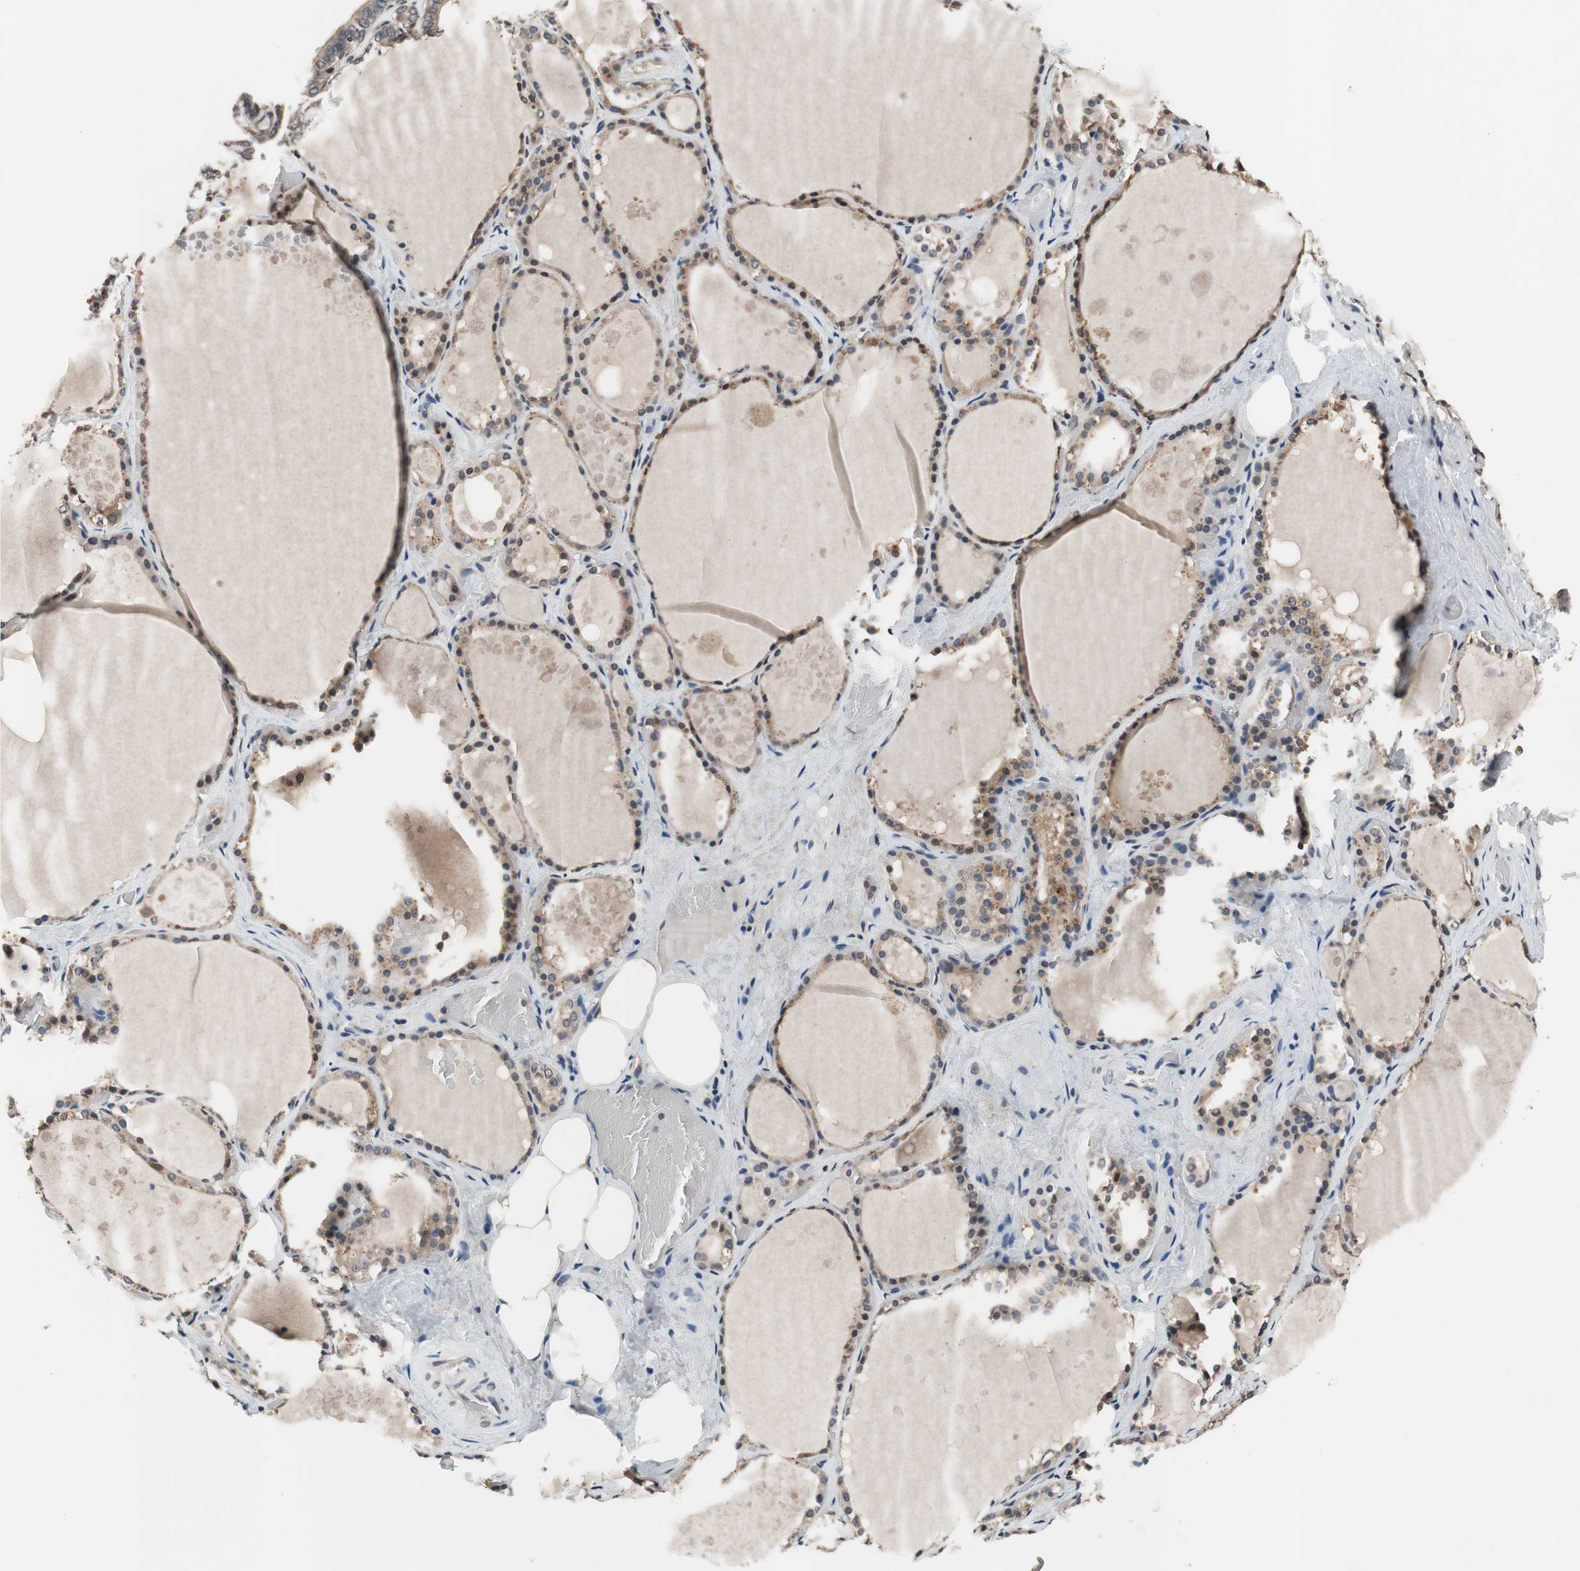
{"staining": {"intensity": "moderate", "quantity": ">75%", "location": "cytoplasmic/membranous"}, "tissue": "thyroid gland", "cell_type": "Glandular cells", "image_type": "normal", "snomed": [{"axis": "morphology", "description": "Normal tissue, NOS"}, {"axis": "topography", "description": "Thyroid gland"}], "caption": "DAB immunohistochemical staining of benign human thyroid gland exhibits moderate cytoplasmic/membranous protein positivity in approximately >75% of glandular cells. The staining was performed using DAB to visualize the protein expression in brown, while the nuclei were stained in blue with hematoxylin (Magnification: 20x).", "gene": "GCLC", "patient": {"sex": "male", "age": 61}}